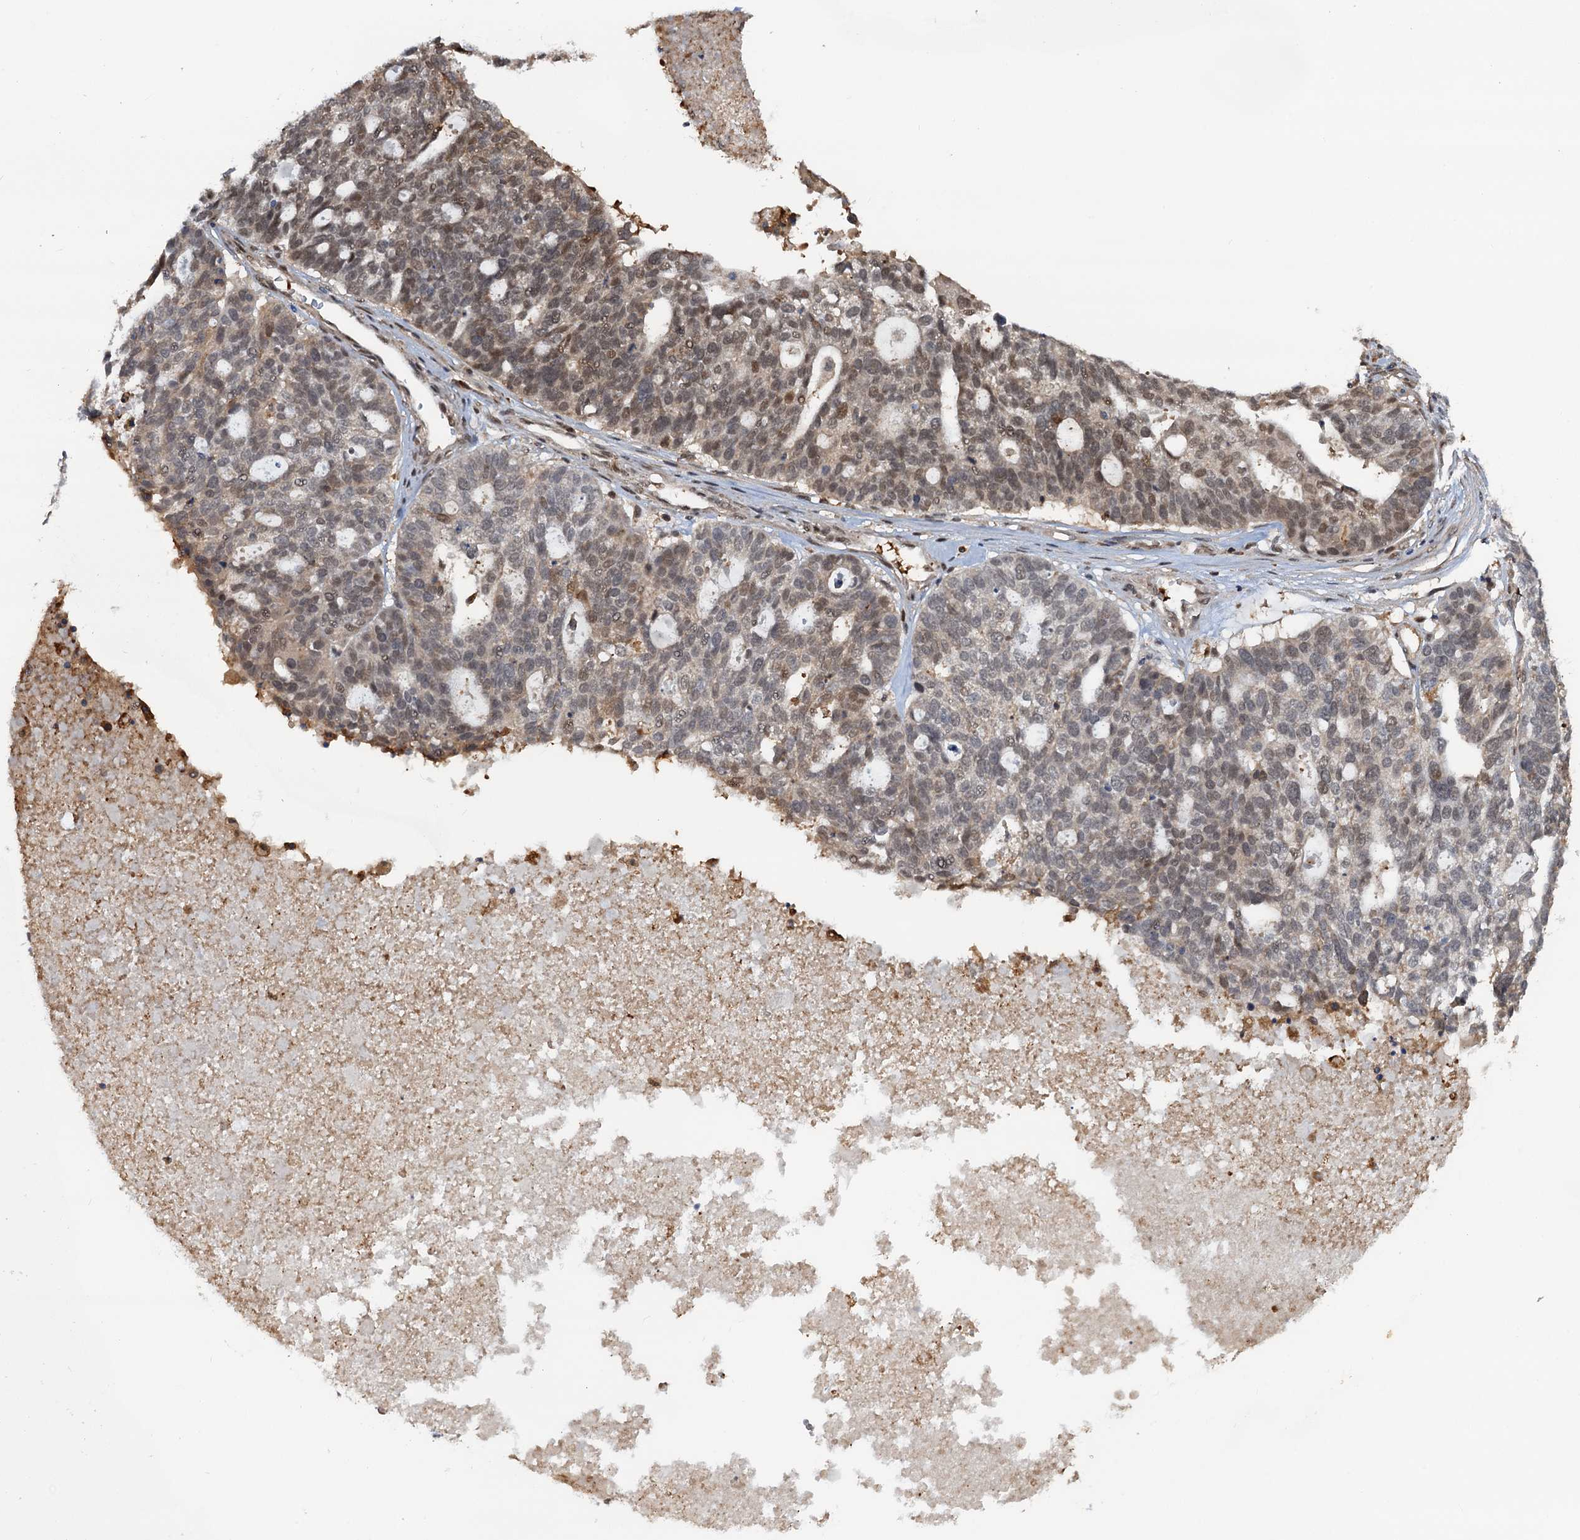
{"staining": {"intensity": "weak", "quantity": "25%-75%", "location": "nuclear"}, "tissue": "ovarian cancer", "cell_type": "Tumor cells", "image_type": "cancer", "snomed": [{"axis": "morphology", "description": "Cystadenocarcinoma, serous, NOS"}, {"axis": "topography", "description": "Ovary"}], "caption": "Ovarian cancer (serous cystadenocarcinoma) was stained to show a protein in brown. There is low levels of weak nuclear expression in about 25%-75% of tumor cells. (DAB (3,3'-diaminobenzidine) IHC, brown staining for protein, blue staining for nuclei).", "gene": "ZNF609", "patient": {"sex": "female", "age": 59}}